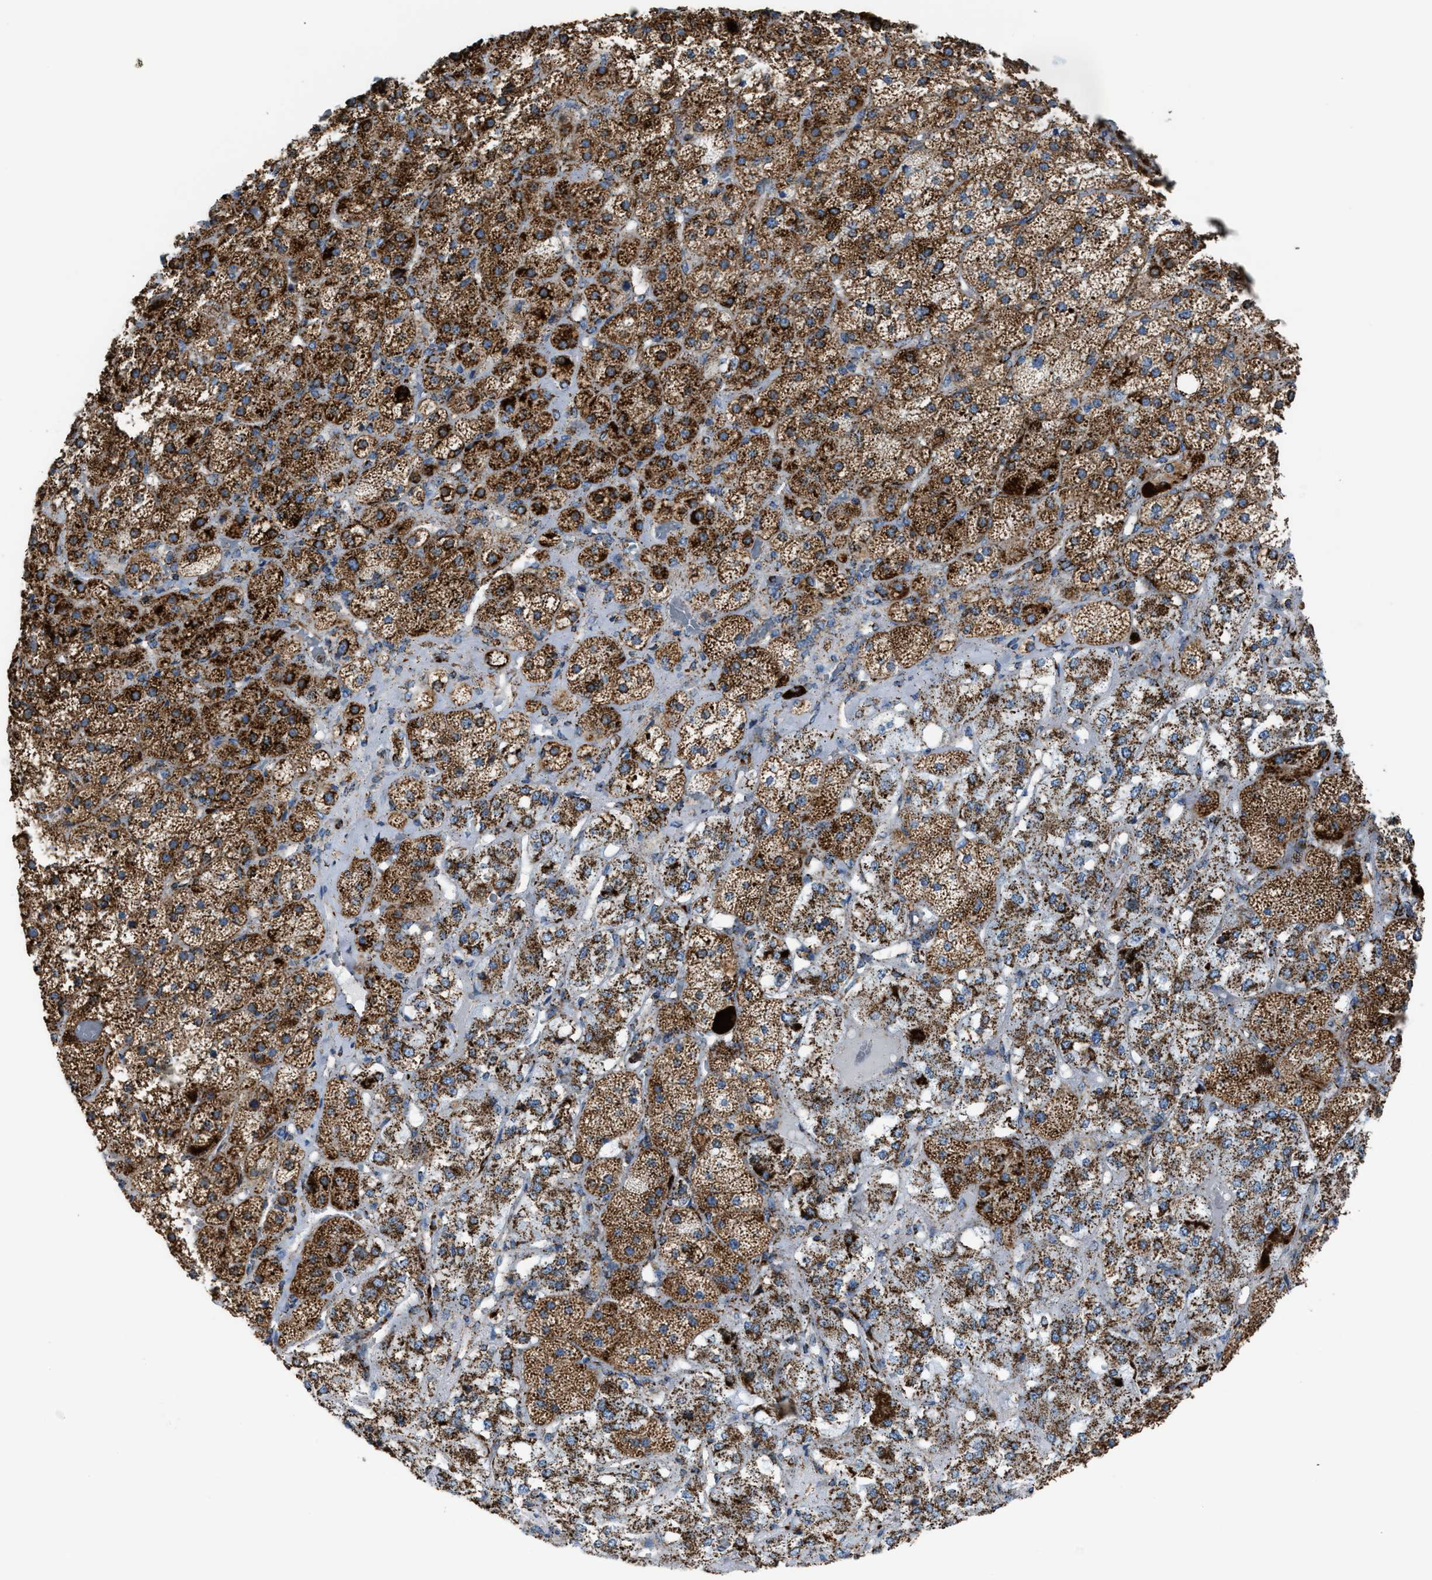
{"staining": {"intensity": "strong", "quantity": ">75%", "location": "cytoplasmic/membranous"}, "tissue": "adrenal gland", "cell_type": "Glandular cells", "image_type": "normal", "snomed": [{"axis": "morphology", "description": "Normal tissue, NOS"}, {"axis": "topography", "description": "Adrenal gland"}], "caption": "IHC photomicrograph of normal adrenal gland: human adrenal gland stained using immunohistochemistry shows high levels of strong protein expression localized specifically in the cytoplasmic/membranous of glandular cells, appearing as a cytoplasmic/membranous brown color.", "gene": "ECHS1", "patient": {"sex": "male", "age": 57}}